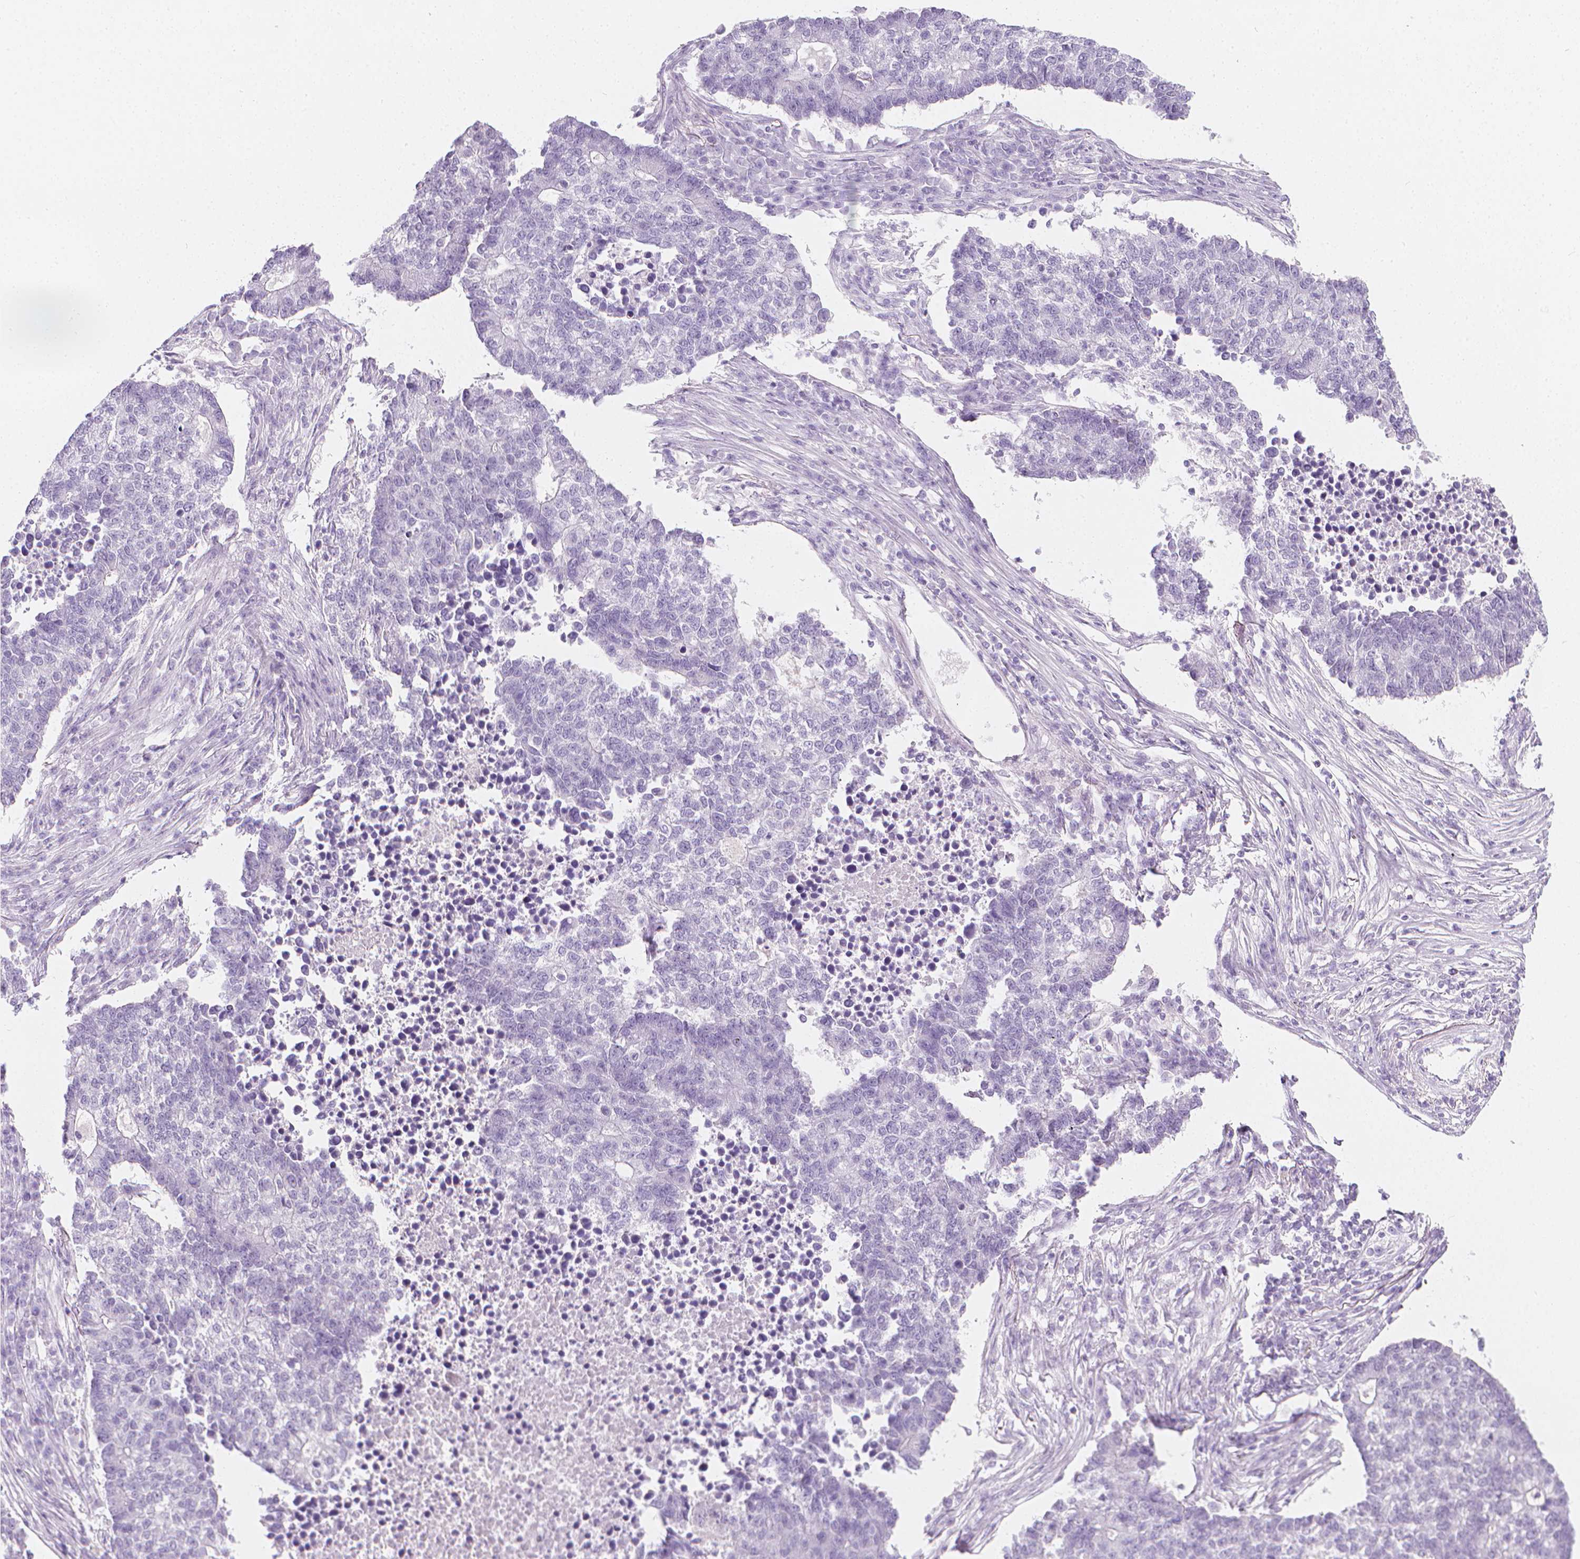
{"staining": {"intensity": "negative", "quantity": "none", "location": "none"}, "tissue": "lung cancer", "cell_type": "Tumor cells", "image_type": "cancer", "snomed": [{"axis": "morphology", "description": "Adenocarcinoma, NOS"}, {"axis": "topography", "description": "Lung"}], "caption": "Protein analysis of lung cancer (adenocarcinoma) exhibits no significant staining in tumor cells.", "gene": "DCAF8L1", "patient": {"sex": "male", "age": 57}}